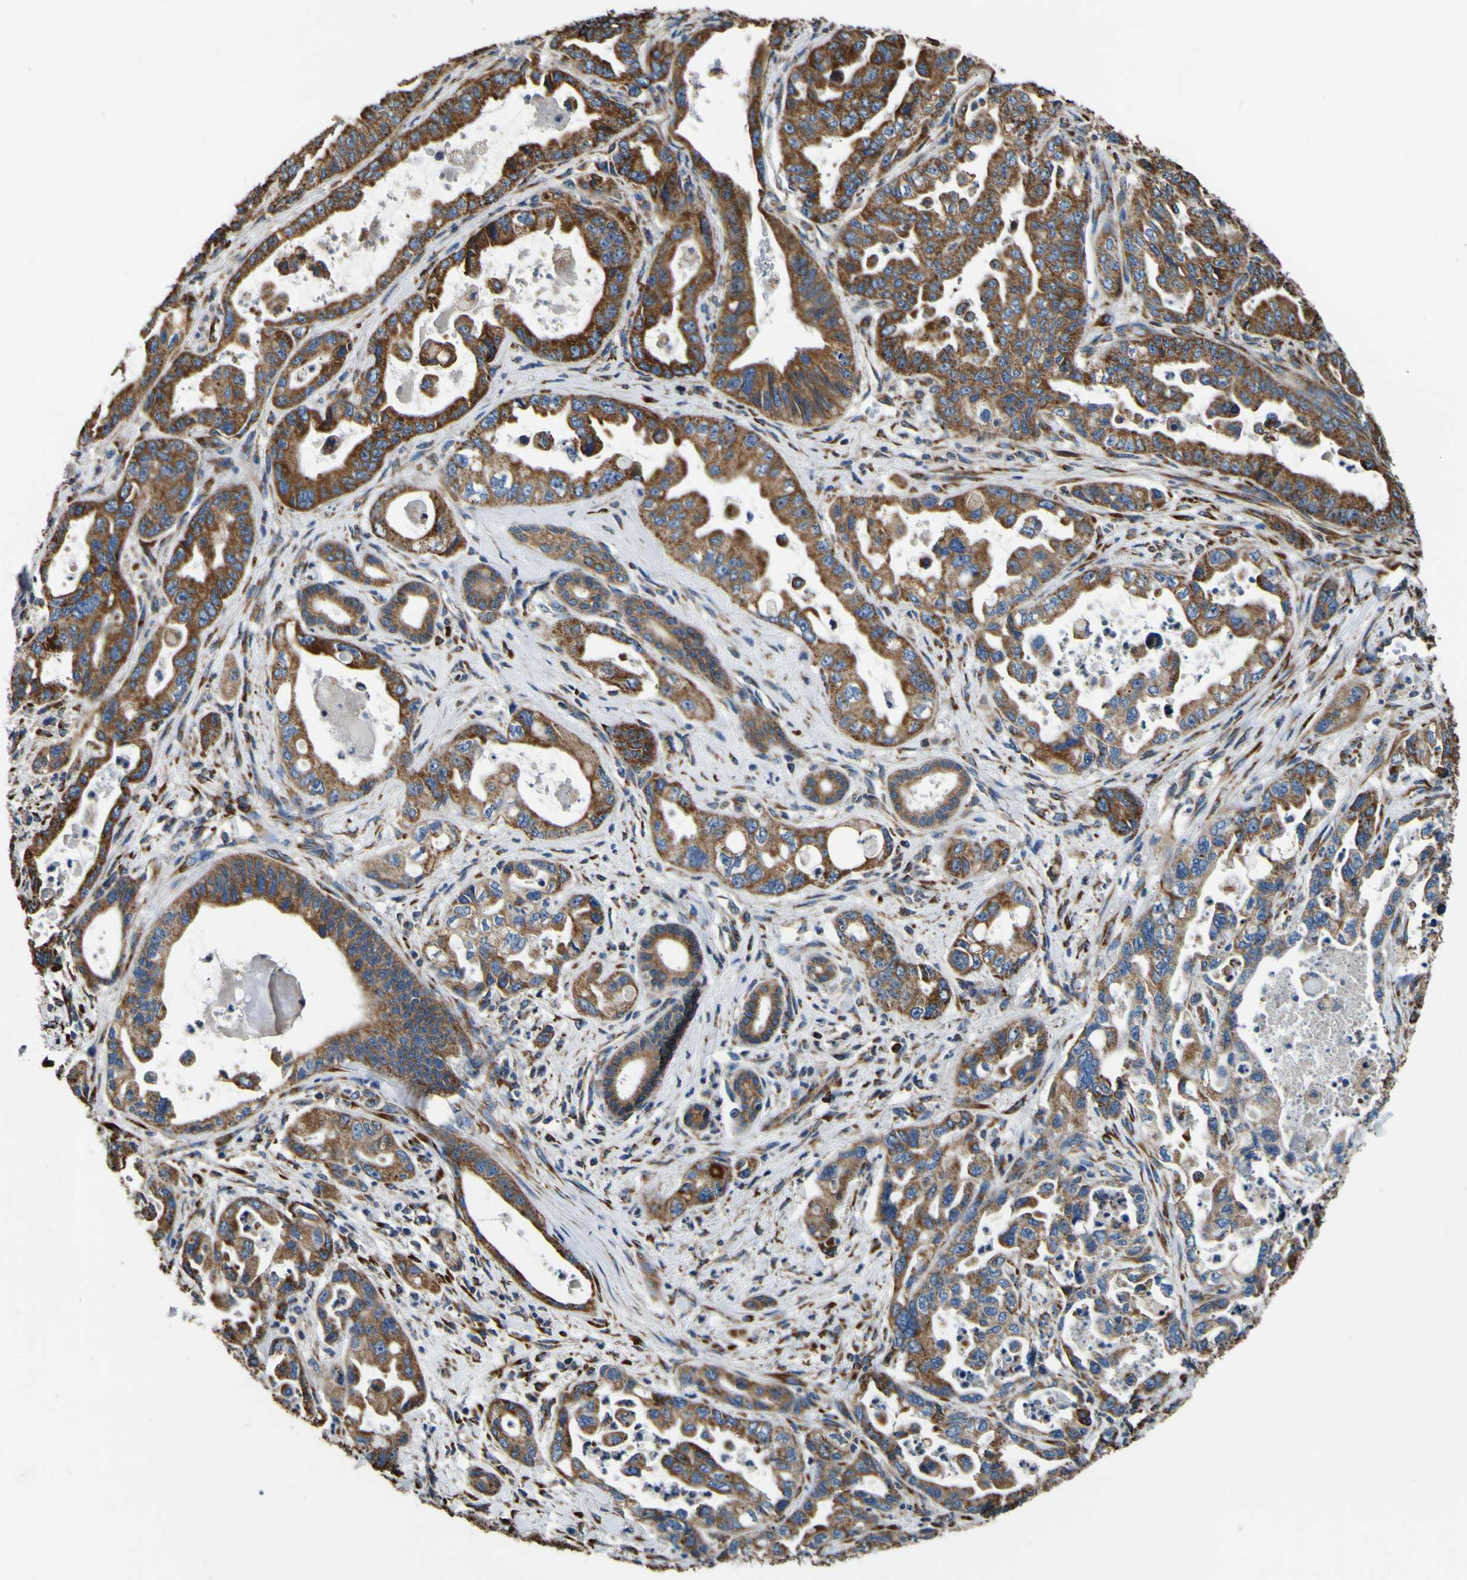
{"staining": {"intensity": "moderate", "quantity": ">75%", "location": "cytoplasmic/membranous"}, "tissue": "pancreatic cancer", "cell_type": "Tumor cells", "image_type": "cancer", "snomed": [{"axis": "morphology", "description": "Adenocarcinoma, NOS"}, {"axis": "topography", "description": "Pancreas"}], "caption": "Tumor cells exhibit medium levels of moderate cytoplasmic/membranous expression in approximately >75% of cells in human pancreatic cancer (adenocarcinoma).", "gene": "INPP5A", "patient": {"sex": "male", "age": 70}}